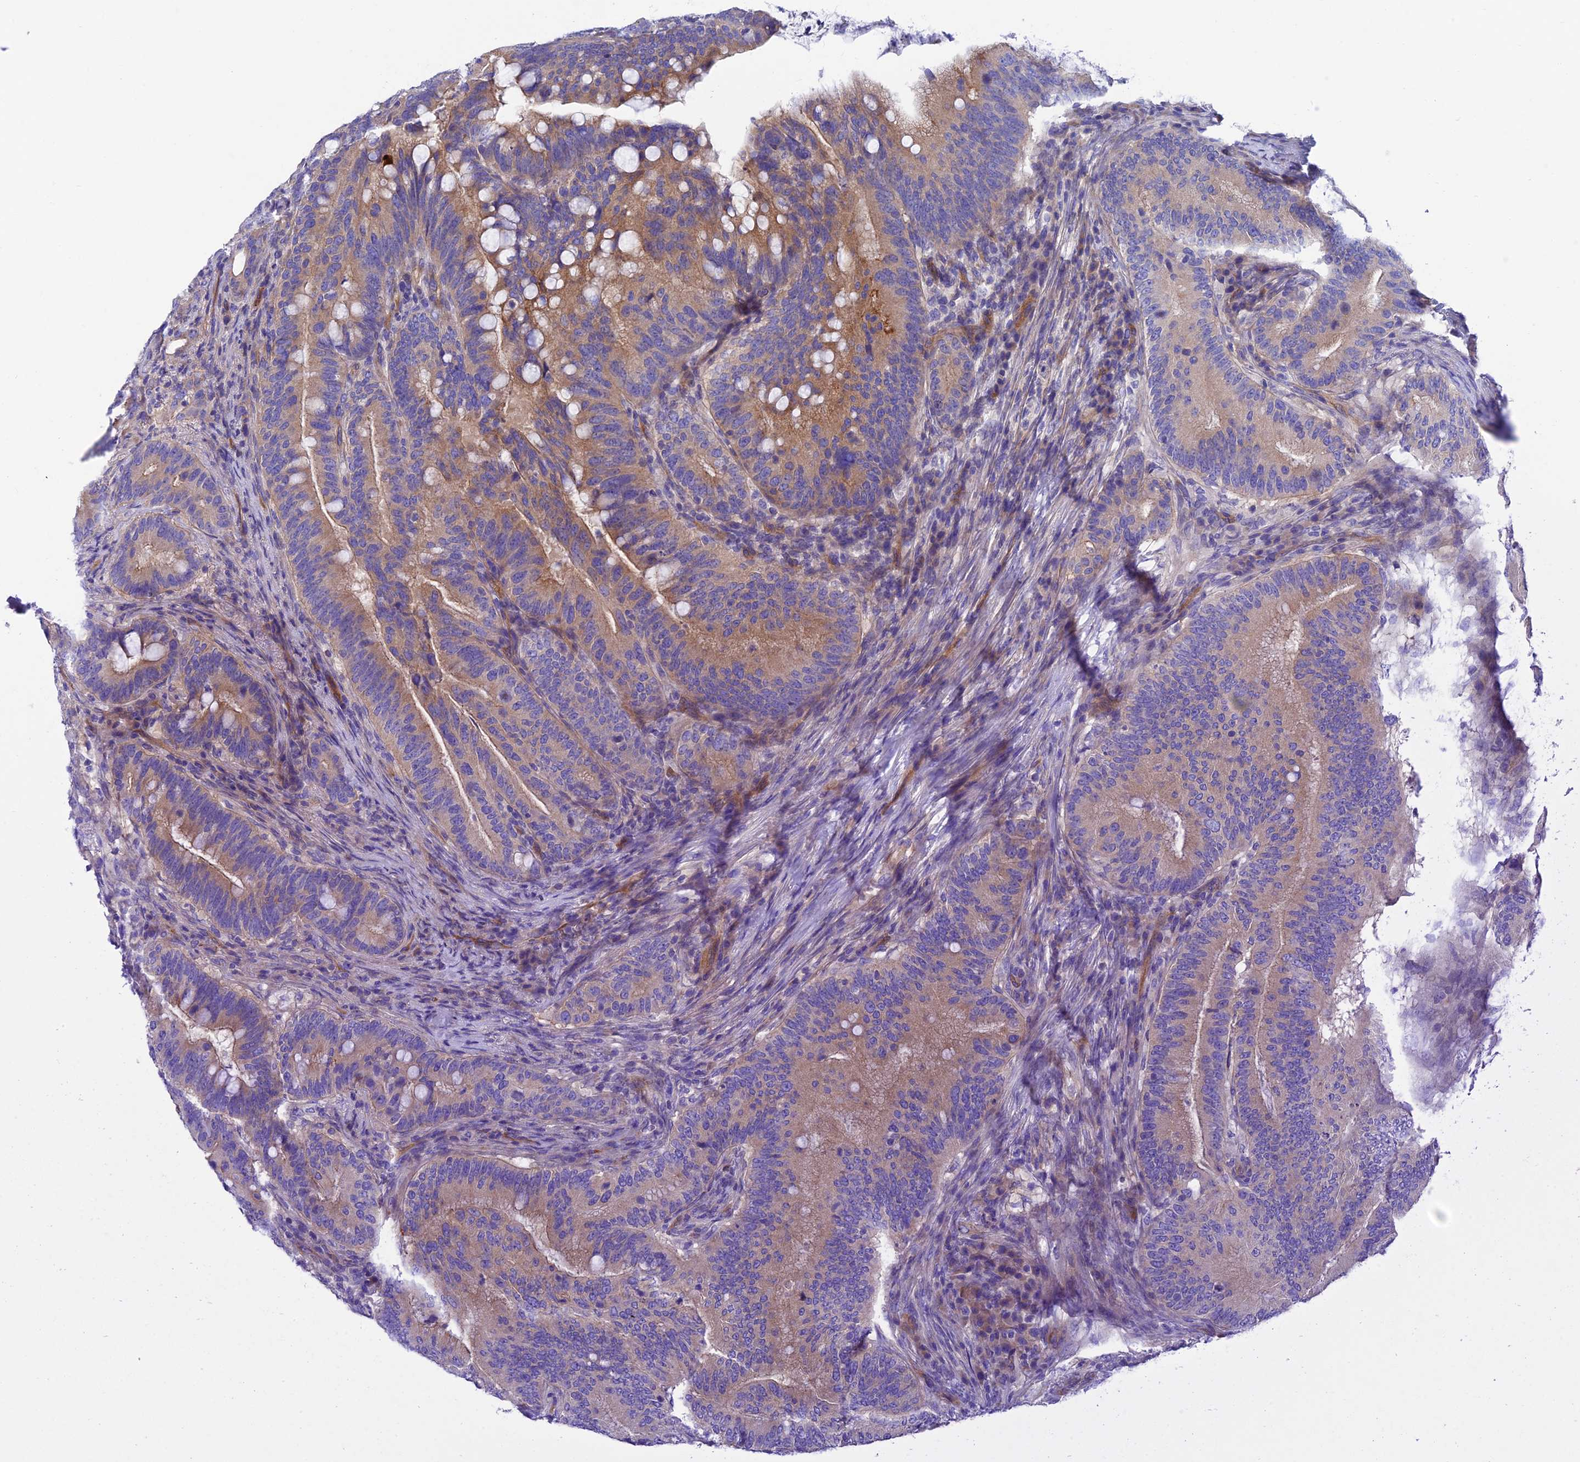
{"staining": {"intensity": "moderate", "quantity": "25%-75%", "location": "cytoplasmic/membranous"}, "tissue": "colorectal cancer", "cell_type": "Tumor cells", "image_type": "cancer", "snomed": [{"axis": "morphology", "description": "Adenocarcinoma, NOS"}, {"axis": "topography", "description": "Colon"}], "caption": "The immunohistochemical stain labels moderate cytoplasmic/membranous positivity in tumor cells of colorectal adenocarcinoma tissue.", "gene": "PPFIA3", "patient": {"sex": "female", "age": 66}}